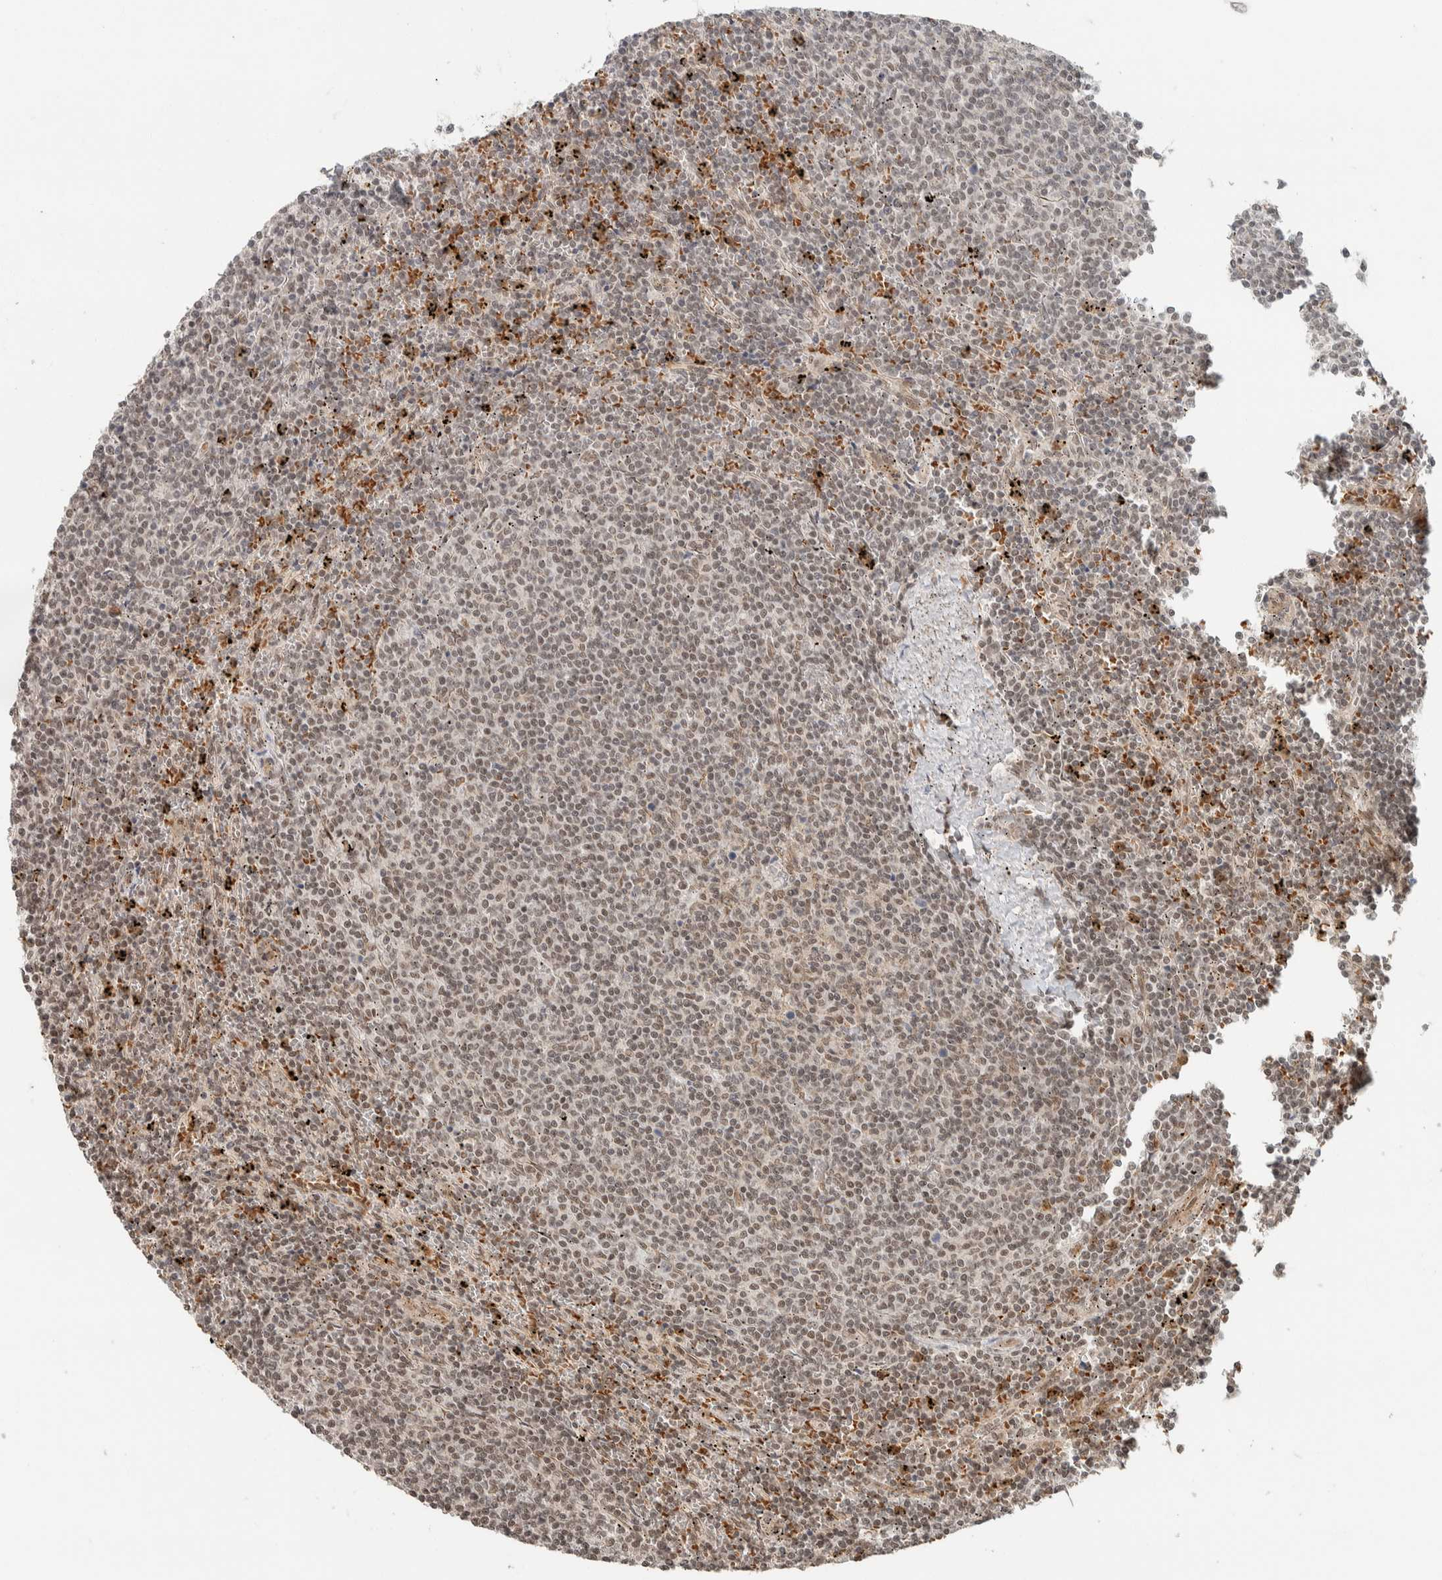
{"staining": {"intensity": "weak", "quantity": "25%-75%", "location": "nuclear"}, "tissue": "lymphoma", "cell_type": "Tumor cells", "image_type": "cancer", "snomed": [{"axis": "morphology", "description": "Malignant lymphoma, non-Hodgkin's type, Low grade"}, {"axis": "topography", "description": "Spleen"}], "caption": "A micrograph showing weak nuclear staining in about 25%-75% of tumor cells in low-grade malignant lymphoma, non-Hodgkin's type, as visualized by brown immunohistochemical staining.", "gene": "ZBTB2", "patient": {"sex": "female", "age": 50}}